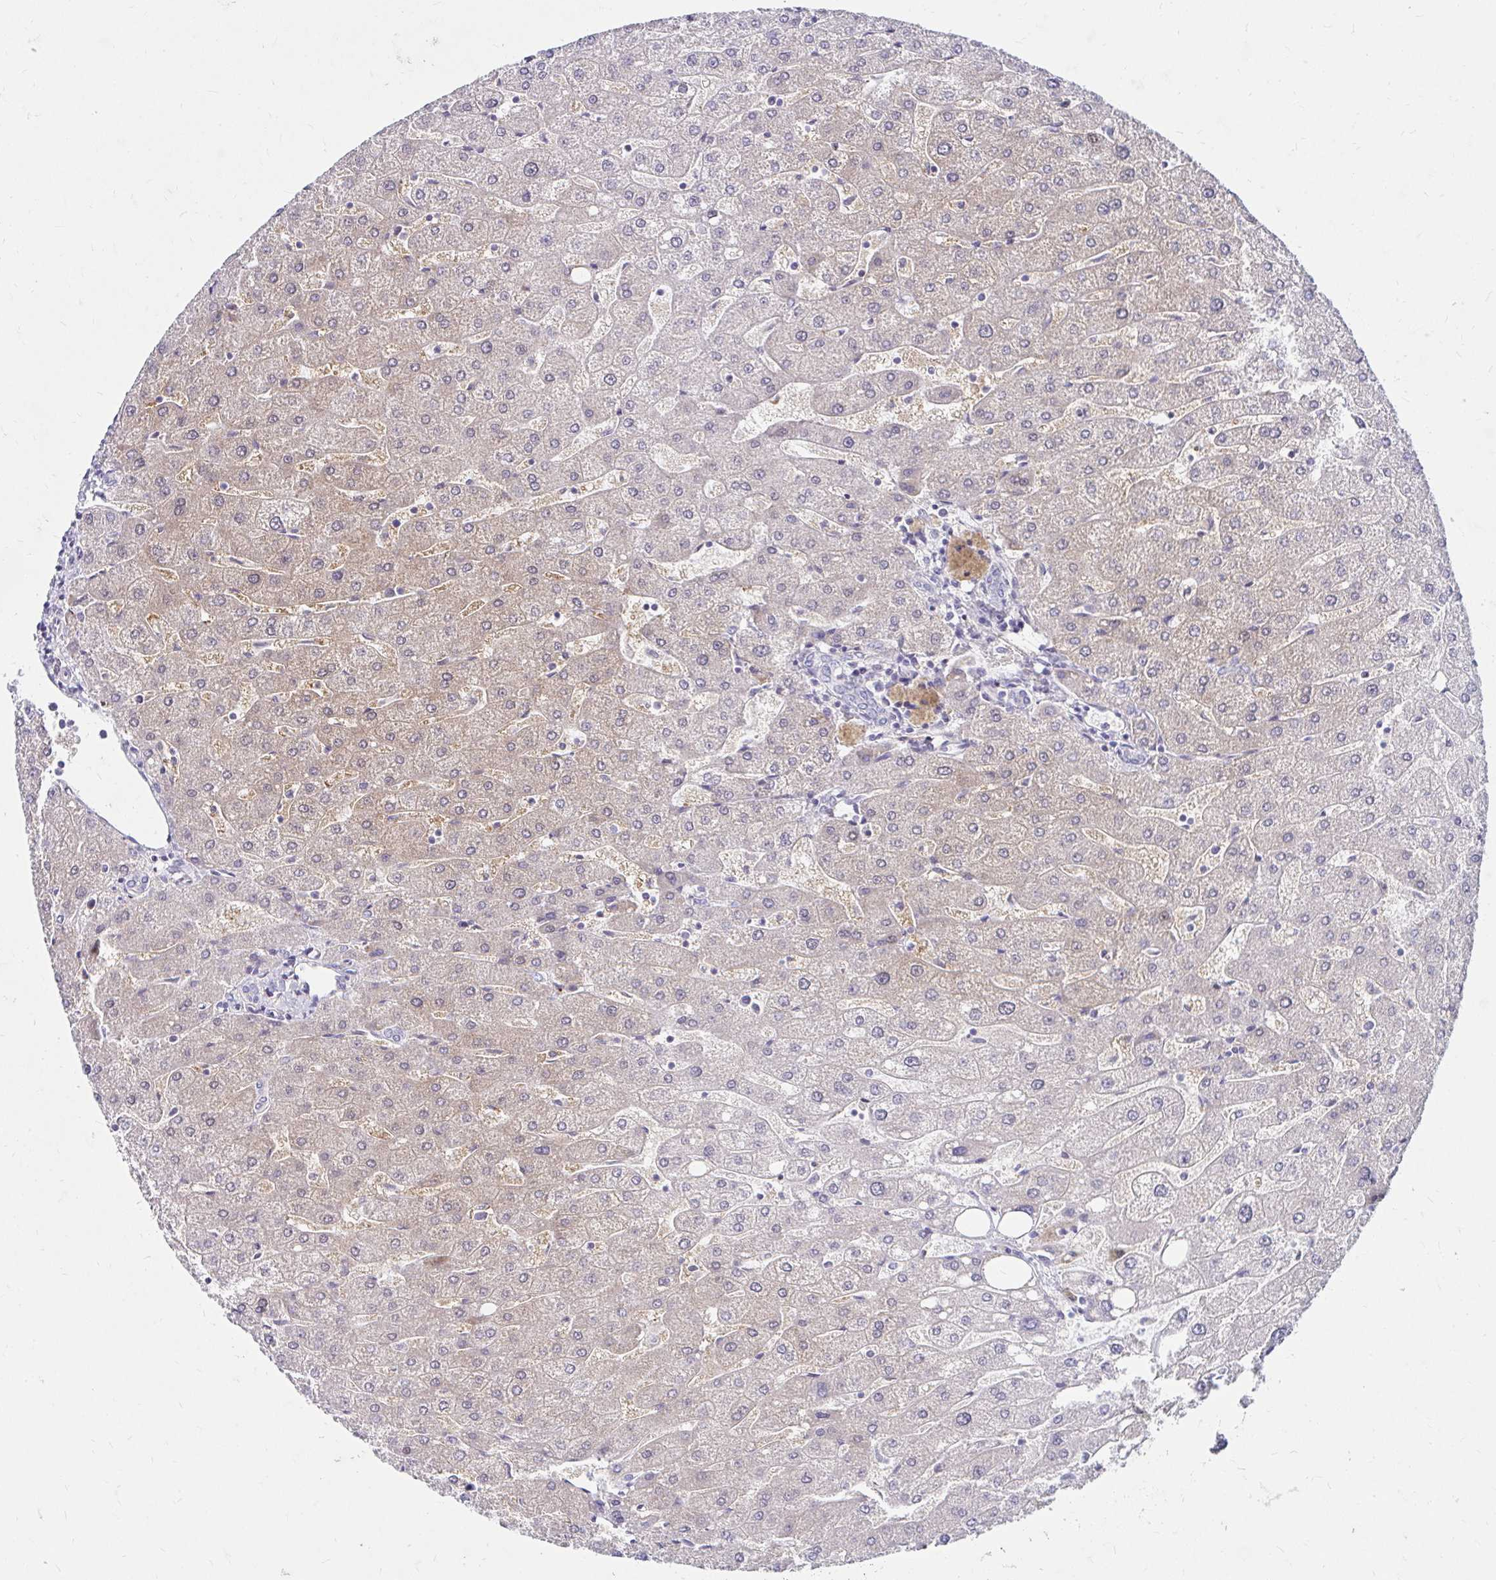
{"staining": {"intensity": "negative", "quantity": "none", "location": "none"}, "tissue": "liver", "cell_type": "Cholangiocytes", "image_type": "normal", "snomed": [{"axis": "morphology", "description": "Normal tissue, NOS"}, {"axis": "topography", "description": "Liver"}], "caption": "A high-resolution photomicrograph shows immunohistochemistry staining of benign liver, which demonstrates no significant positivity in cholangiocytes.", "gene": "GUCY1A1", "patient": {"sex": "male", "age": 67}}